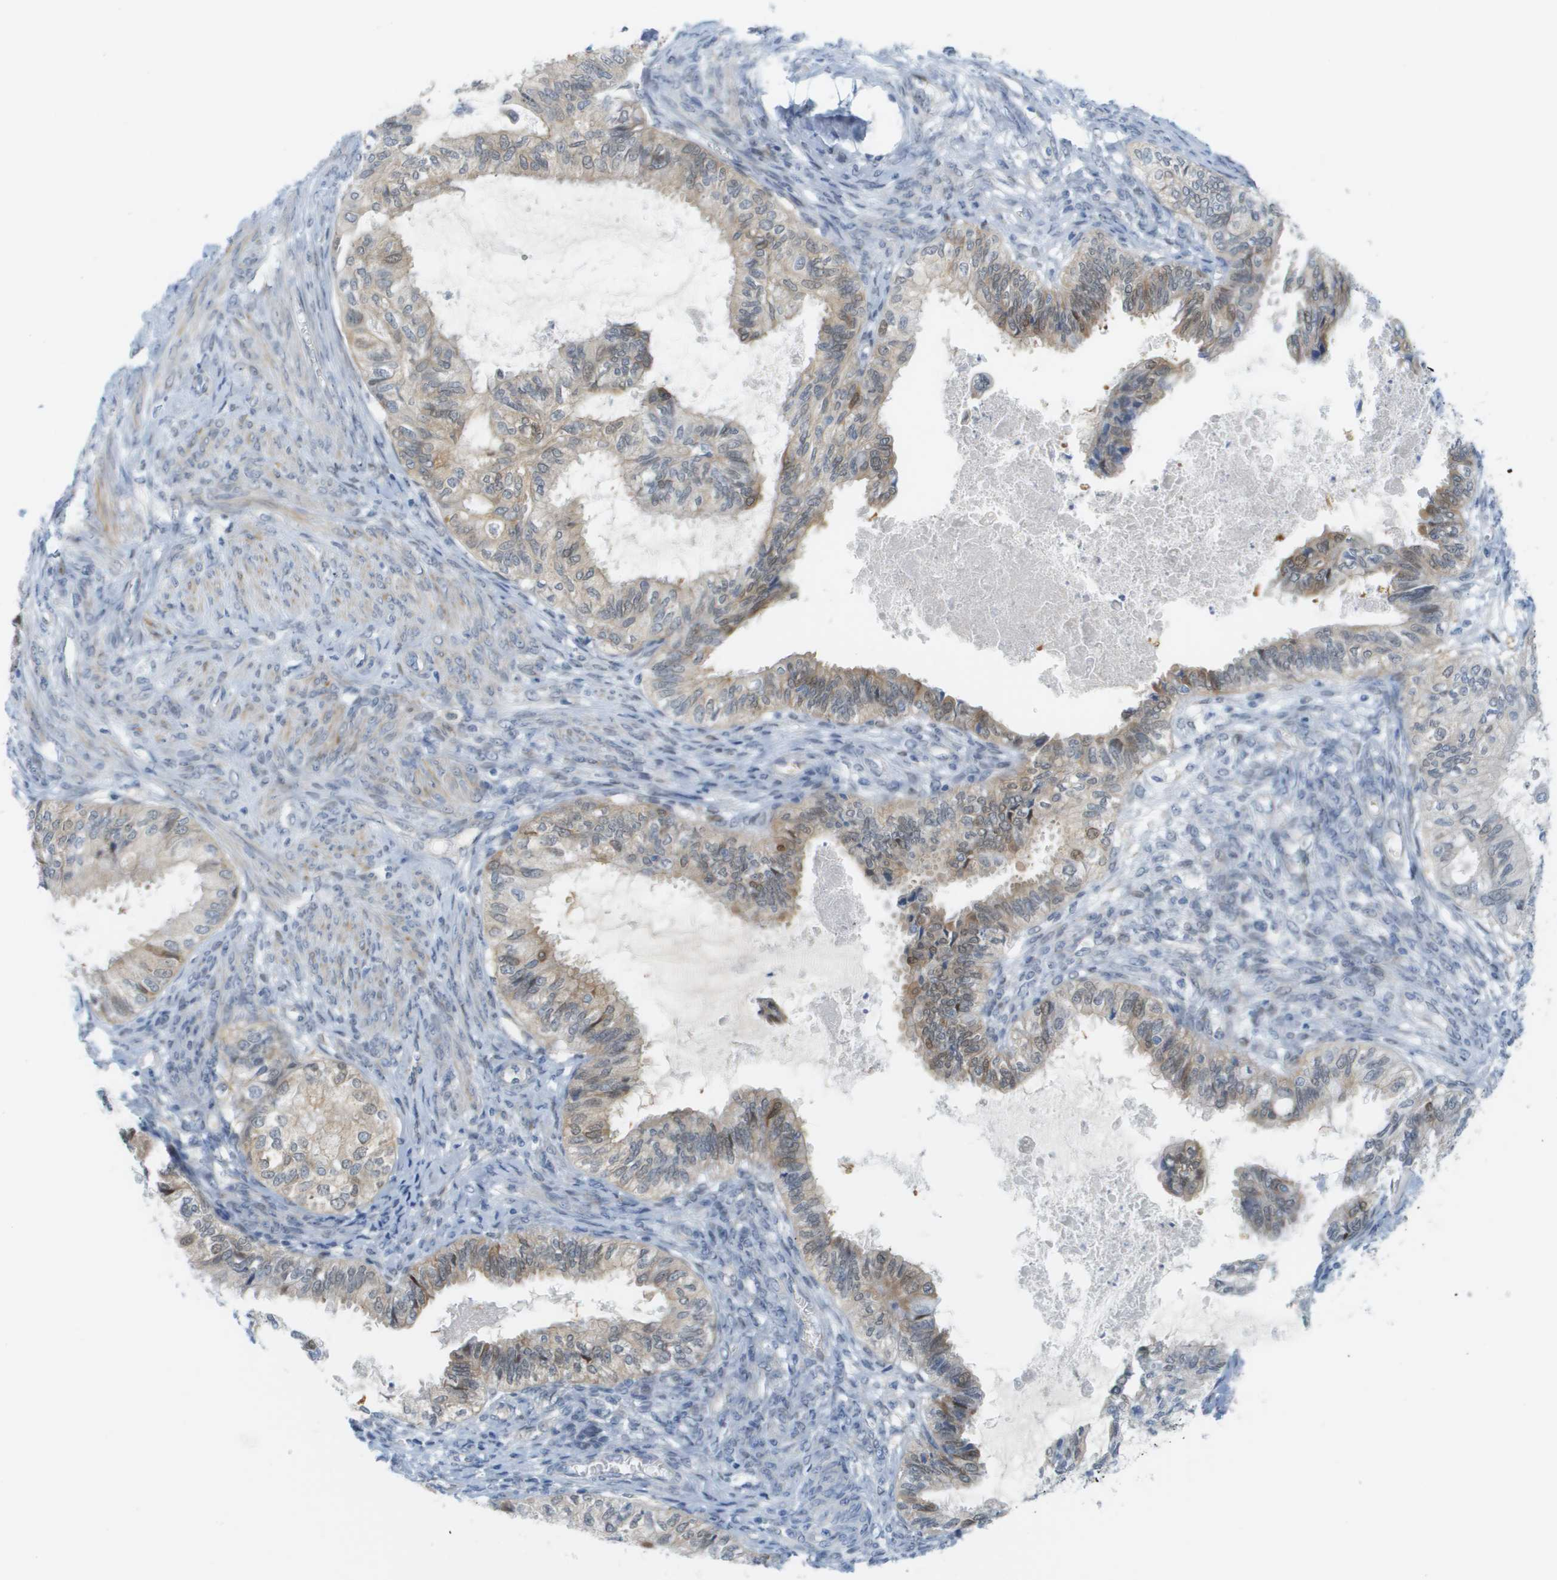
{"staining": {"intensity": "weak", "quantity": "<25%", "location": "cytoplasmic/membranous,nuclear"}, "tissue": "cervical cancer", "cell_type": "Tumor cells", "image_type": "cancer", "snomed": [{"axis": "morphology", "description": "Normal tissue, NOS"}, {"axis": "morphology", "description": "Adenocarcinoma, NOS"}, {"axis": "topography", "description": "Cervix"}, {"axis": "topography", "description": "Endometrium"}], "caption": "Adenocarcinoma (cervical) was stained to show a protein in brown. There is no significant expression in tumor cells. (Stains: DAB (3,3'-diaminobenzidine) IHC with hematoxylin counter stain, Microscopy: brightfield microscopy at high magnification).", "gene": "CUL9", "patient": {"sex": "female", "age": 86}}